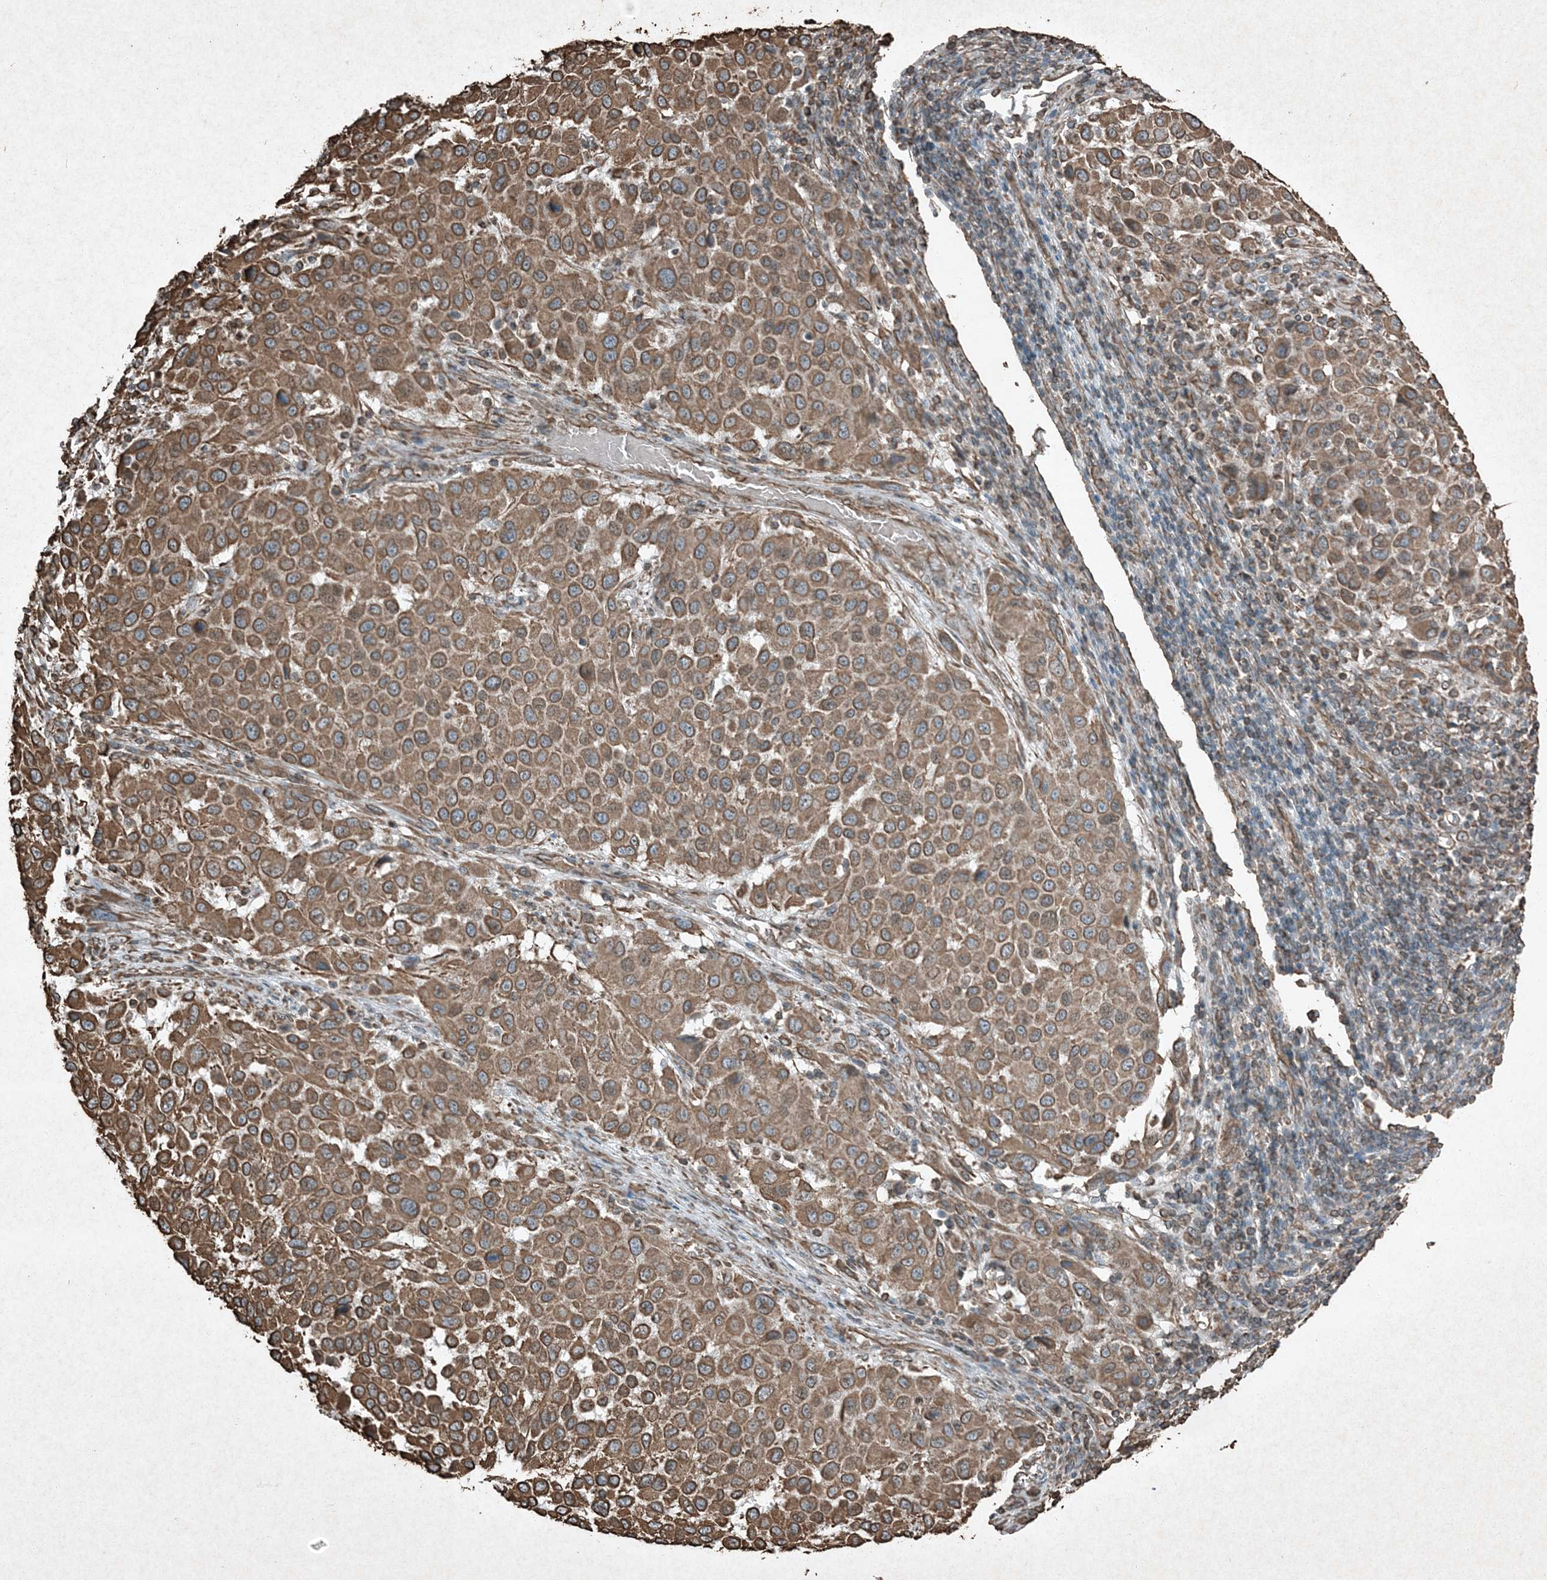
{"staining": {"intensity": "moderate", "quantity": ">75%", "location": "cytoplasmic/membranous"}, "tissue": "melanoma", "cell_type": "Tumor cells", "image_type": "cancer", "snomed": [{"axis": "morphology", "description": "Malignant melanoma, Metastatic site"}, {"axis": "topography", "description": "Lymph node"}], "caption": "Protein expression by IHC exhibits moderate cytoplasmic/membranous expression in approximately >75% of tumor cells in melanoma.", "gene": "RYK", "patient": {"sex": "male", "age": 61}}